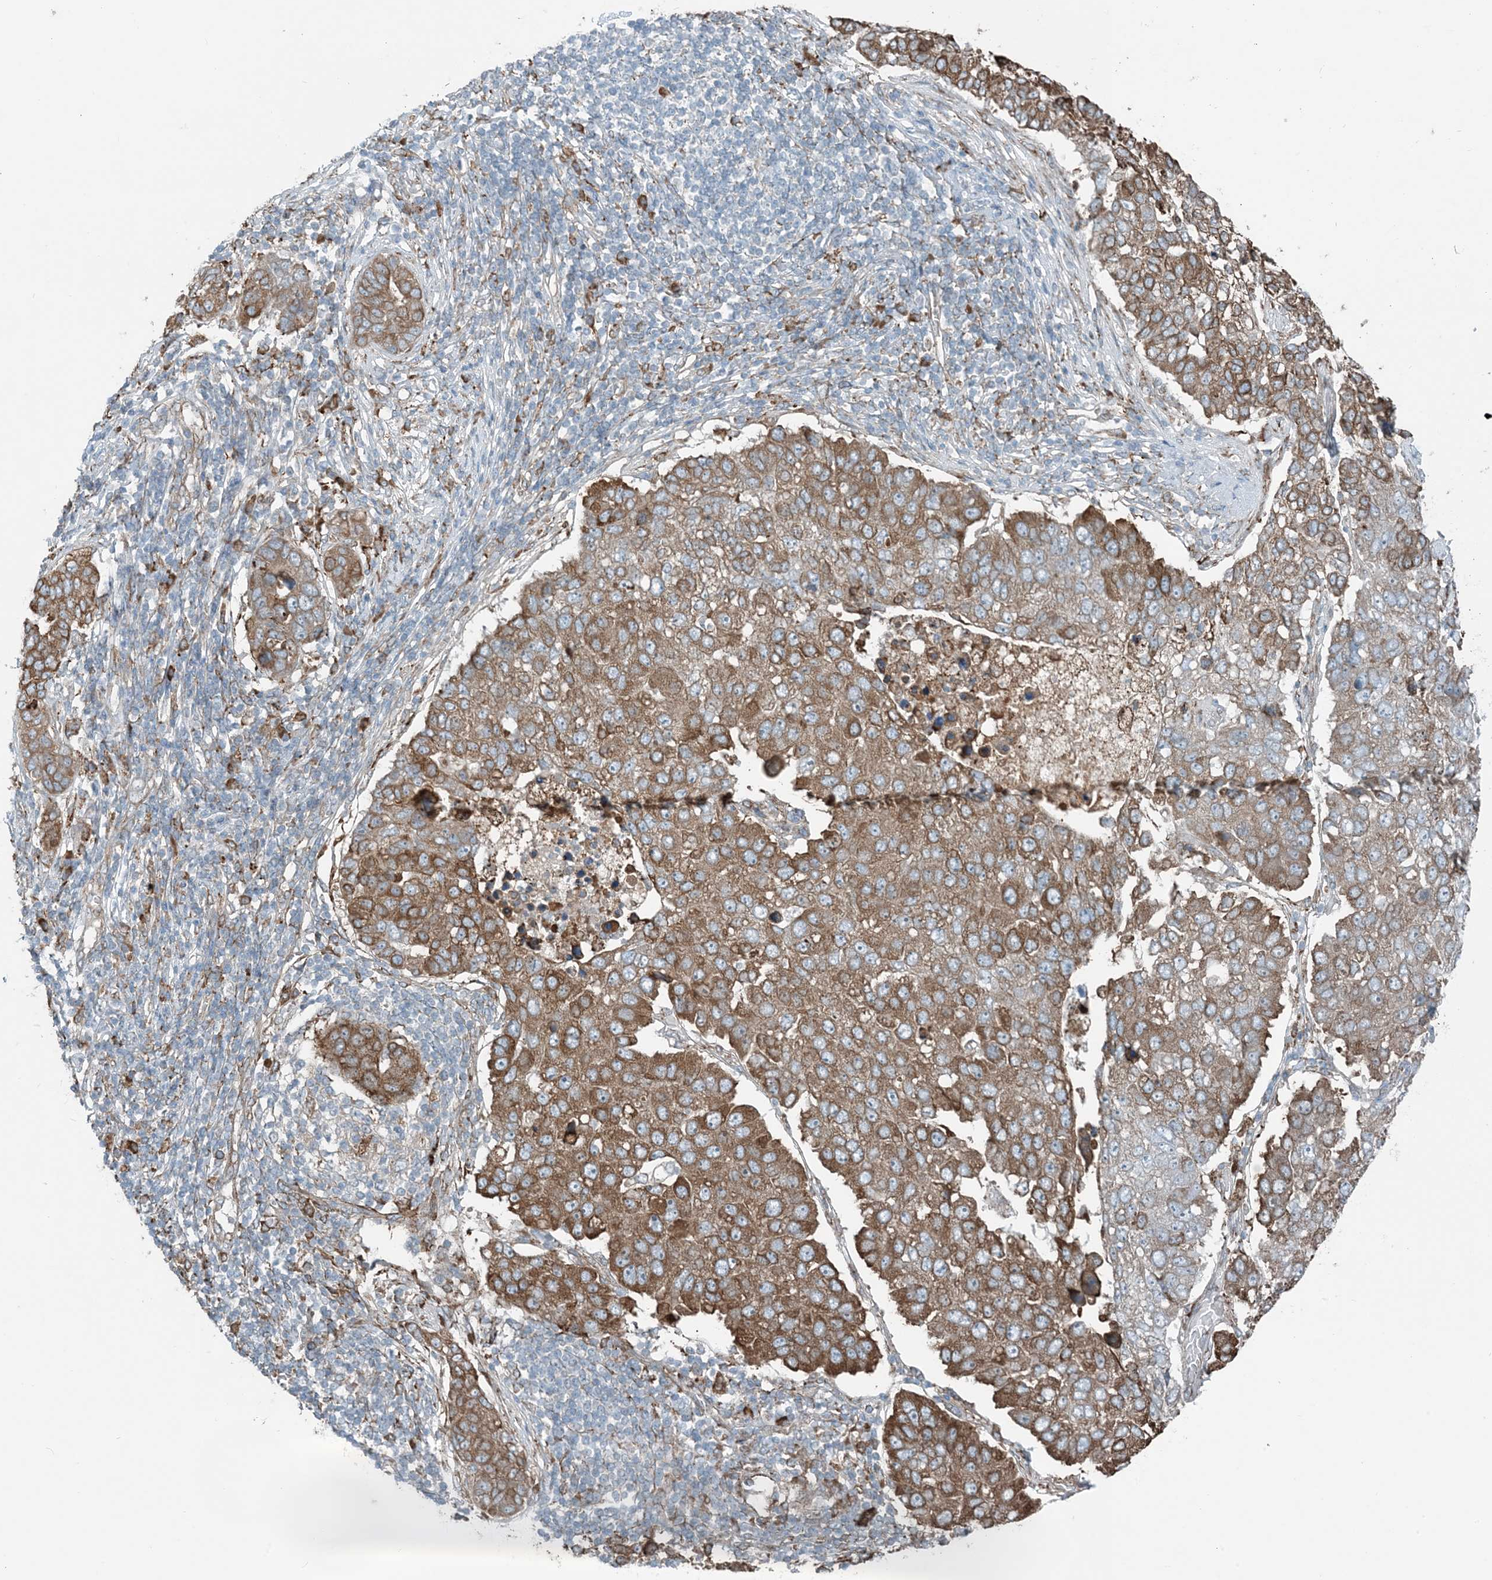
{"staining": {"intensity": "moderate", "quantity": ">75%", "location": "cytoplasmic/membranous"}, "tissue": "pancreatic cancer", "cell_type": "Tumor cells", "image_type": "cancer", "snomed": [{"axis": "morphology", "description": "Adenocarcinoma, NOS"}, {"axis": "topography", "description": "Pancreas"}], "caption": "IHC staining of pancreatic adenocarcinoma, which reveals medium levels of moderate cytoplasmic/membranous expression in approximately >75% of tumor cells indicating moderate cytoplasmic/membranous protein expression. The staining was performed using DAB (brown) for protein detection and nuclei were counterstained in hematoxylin (blue).", "gene": "CERKL", "patient": {"sex": "female", "age": 61}}